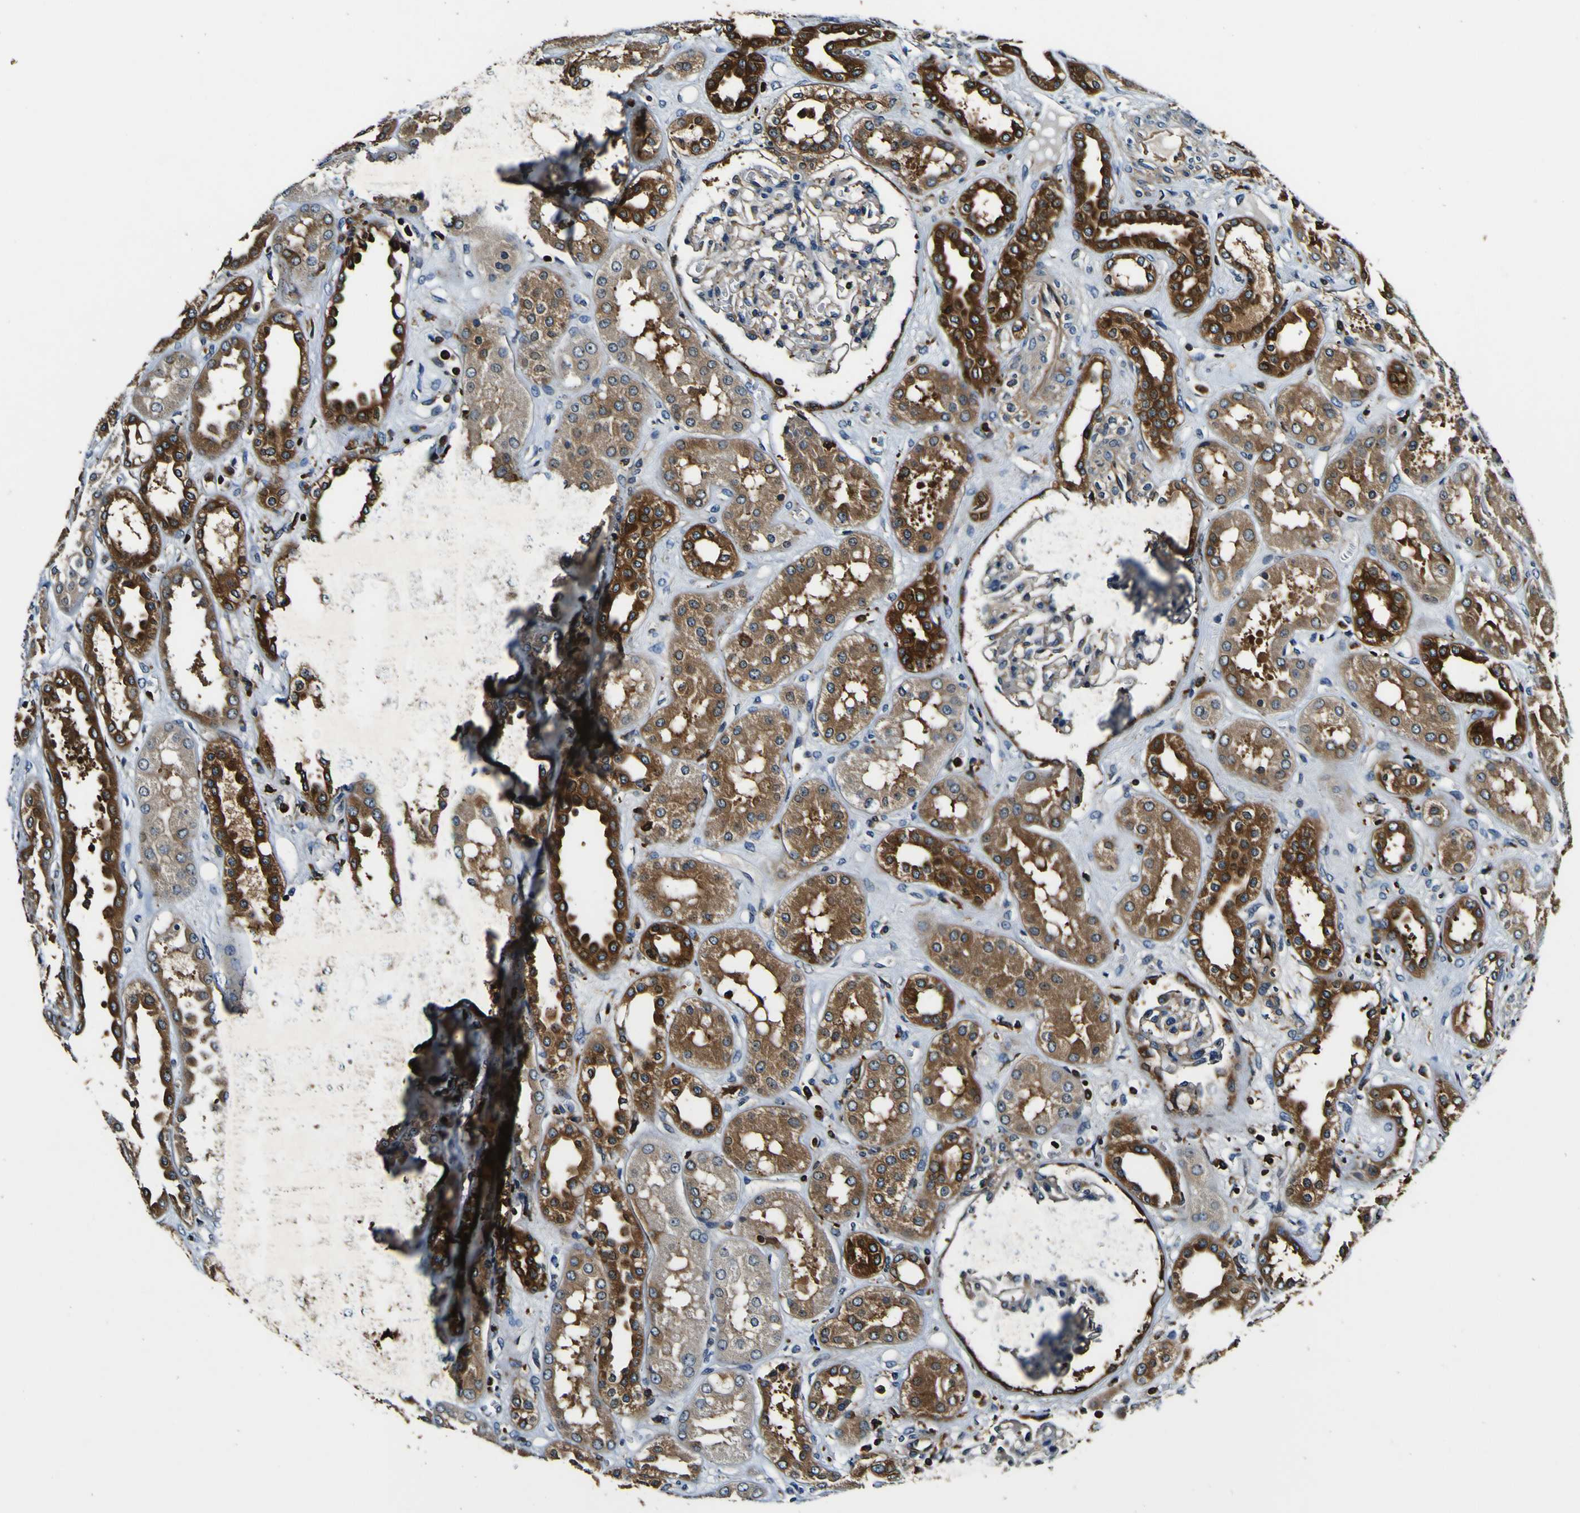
{"staining": {"intensity": "moderate", "quantity": "<25%", "location": "cytoplasmic/membranous"}, "tissue": "kidney", "cell_type": "Cells in glomeruli", "image_type": "normal", "snomed": [{"axis": "morphology", "description": "Normal tissue, NOS"}, {"axis": "topography", "description": "Kidney"}], "caption": "Immunohistochemical staining of benign human kidney reveals <25% levels of moderate cytoplasmic/membranous protein staining in about <25% of cells in glomeruli.", "gene": "RHOT2", "patient": {"sex": "male", "age": 59}}